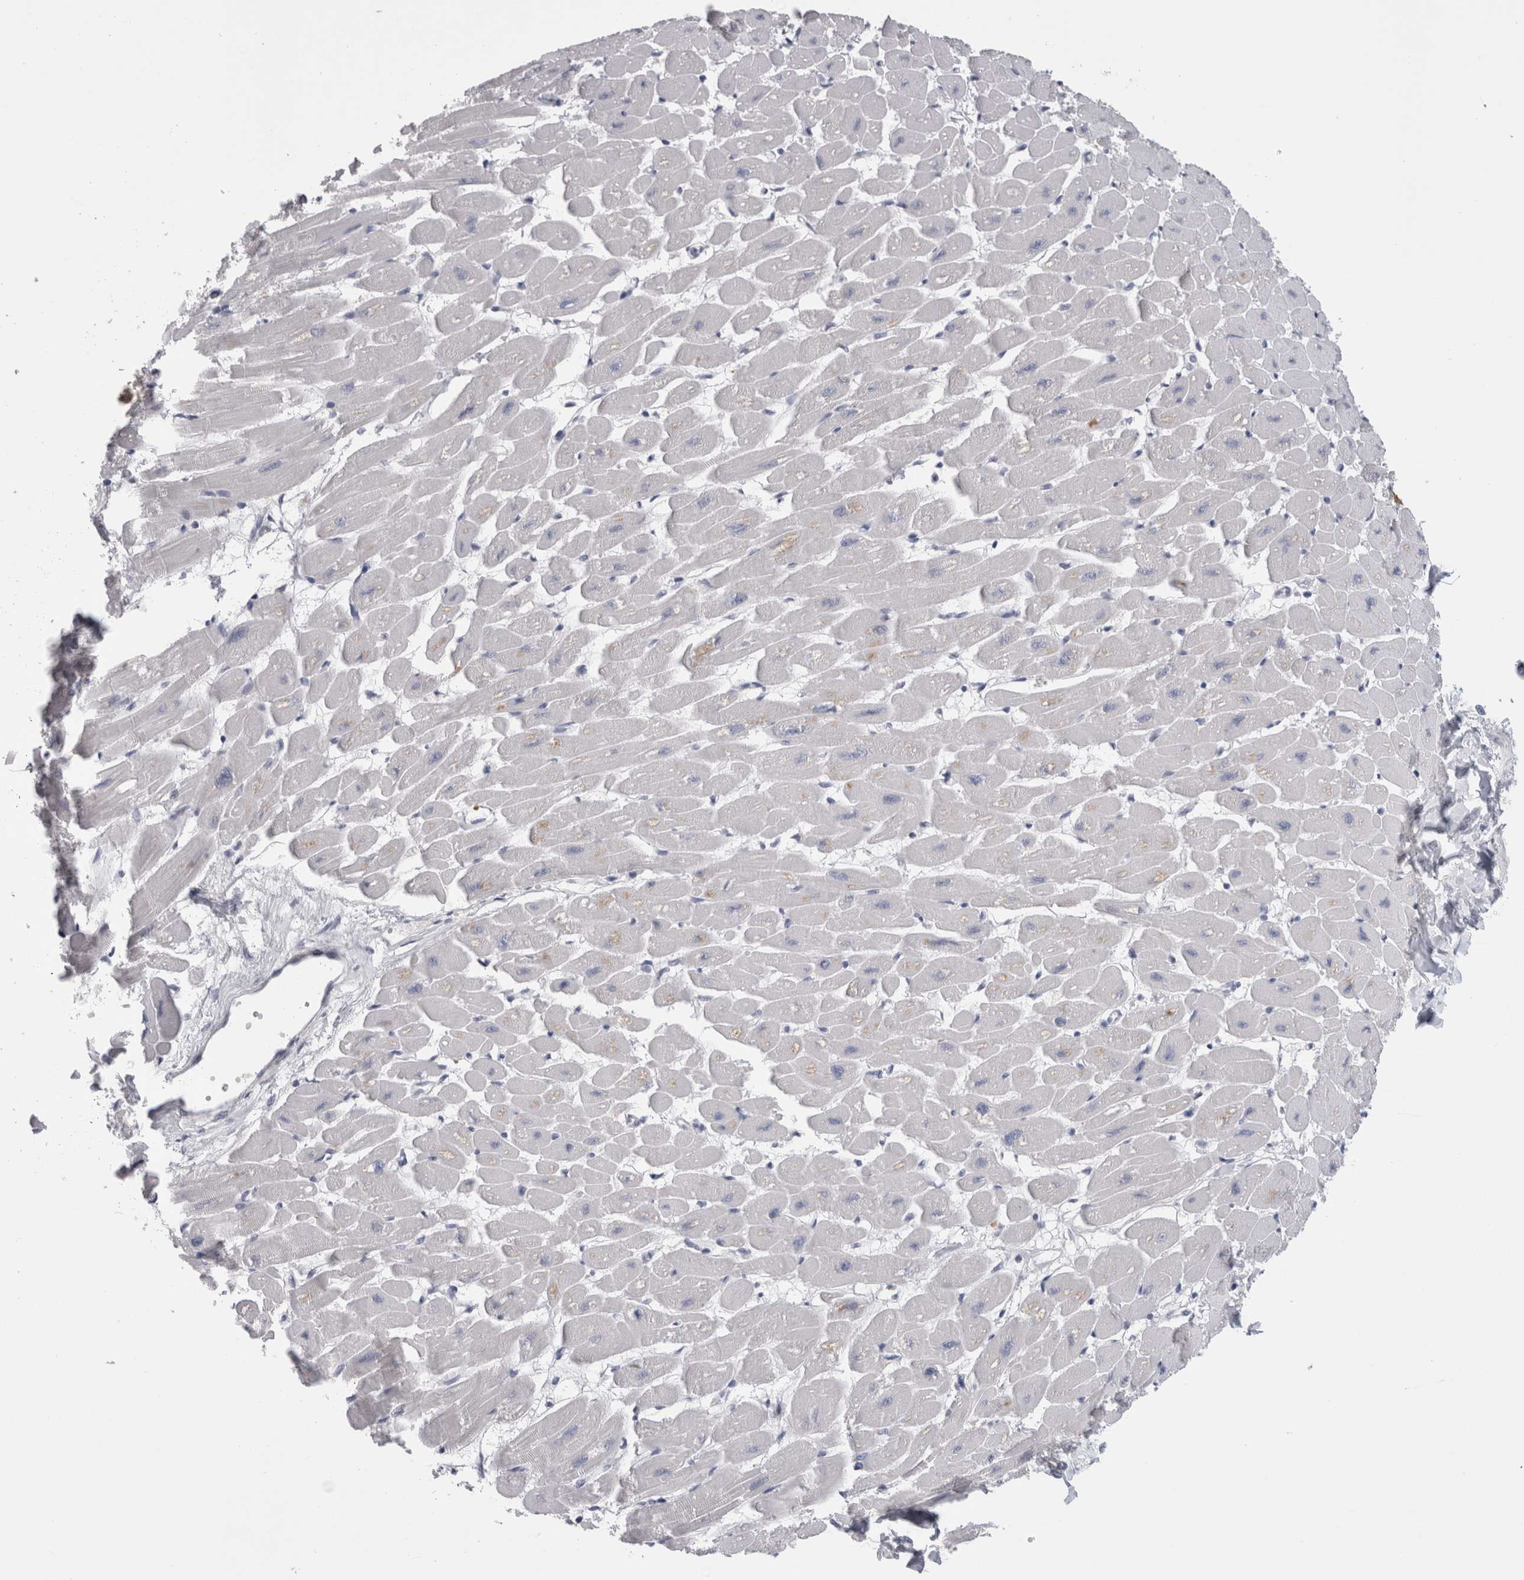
{"staining": {"intensity": "weak", "quantity": "<25%", "location": "cytoplasmic/membranous"}, "tissue": "heart muscle", "cell_type": "Cardiomyocytes", "image_type": "normal", "snomed": [{"axis": "morphology", "description": "Normal tissue, NOS"}, {"axis": "topography", "description": "Heart"}], "caption": "Cardiomyocytes are negative for brown protein staining in benign heart muscle. (DAB immunohistochemistry (IHC), high magnification).", "gene": "DHRS4", "patient": {"sex": "female", "age": 54}}